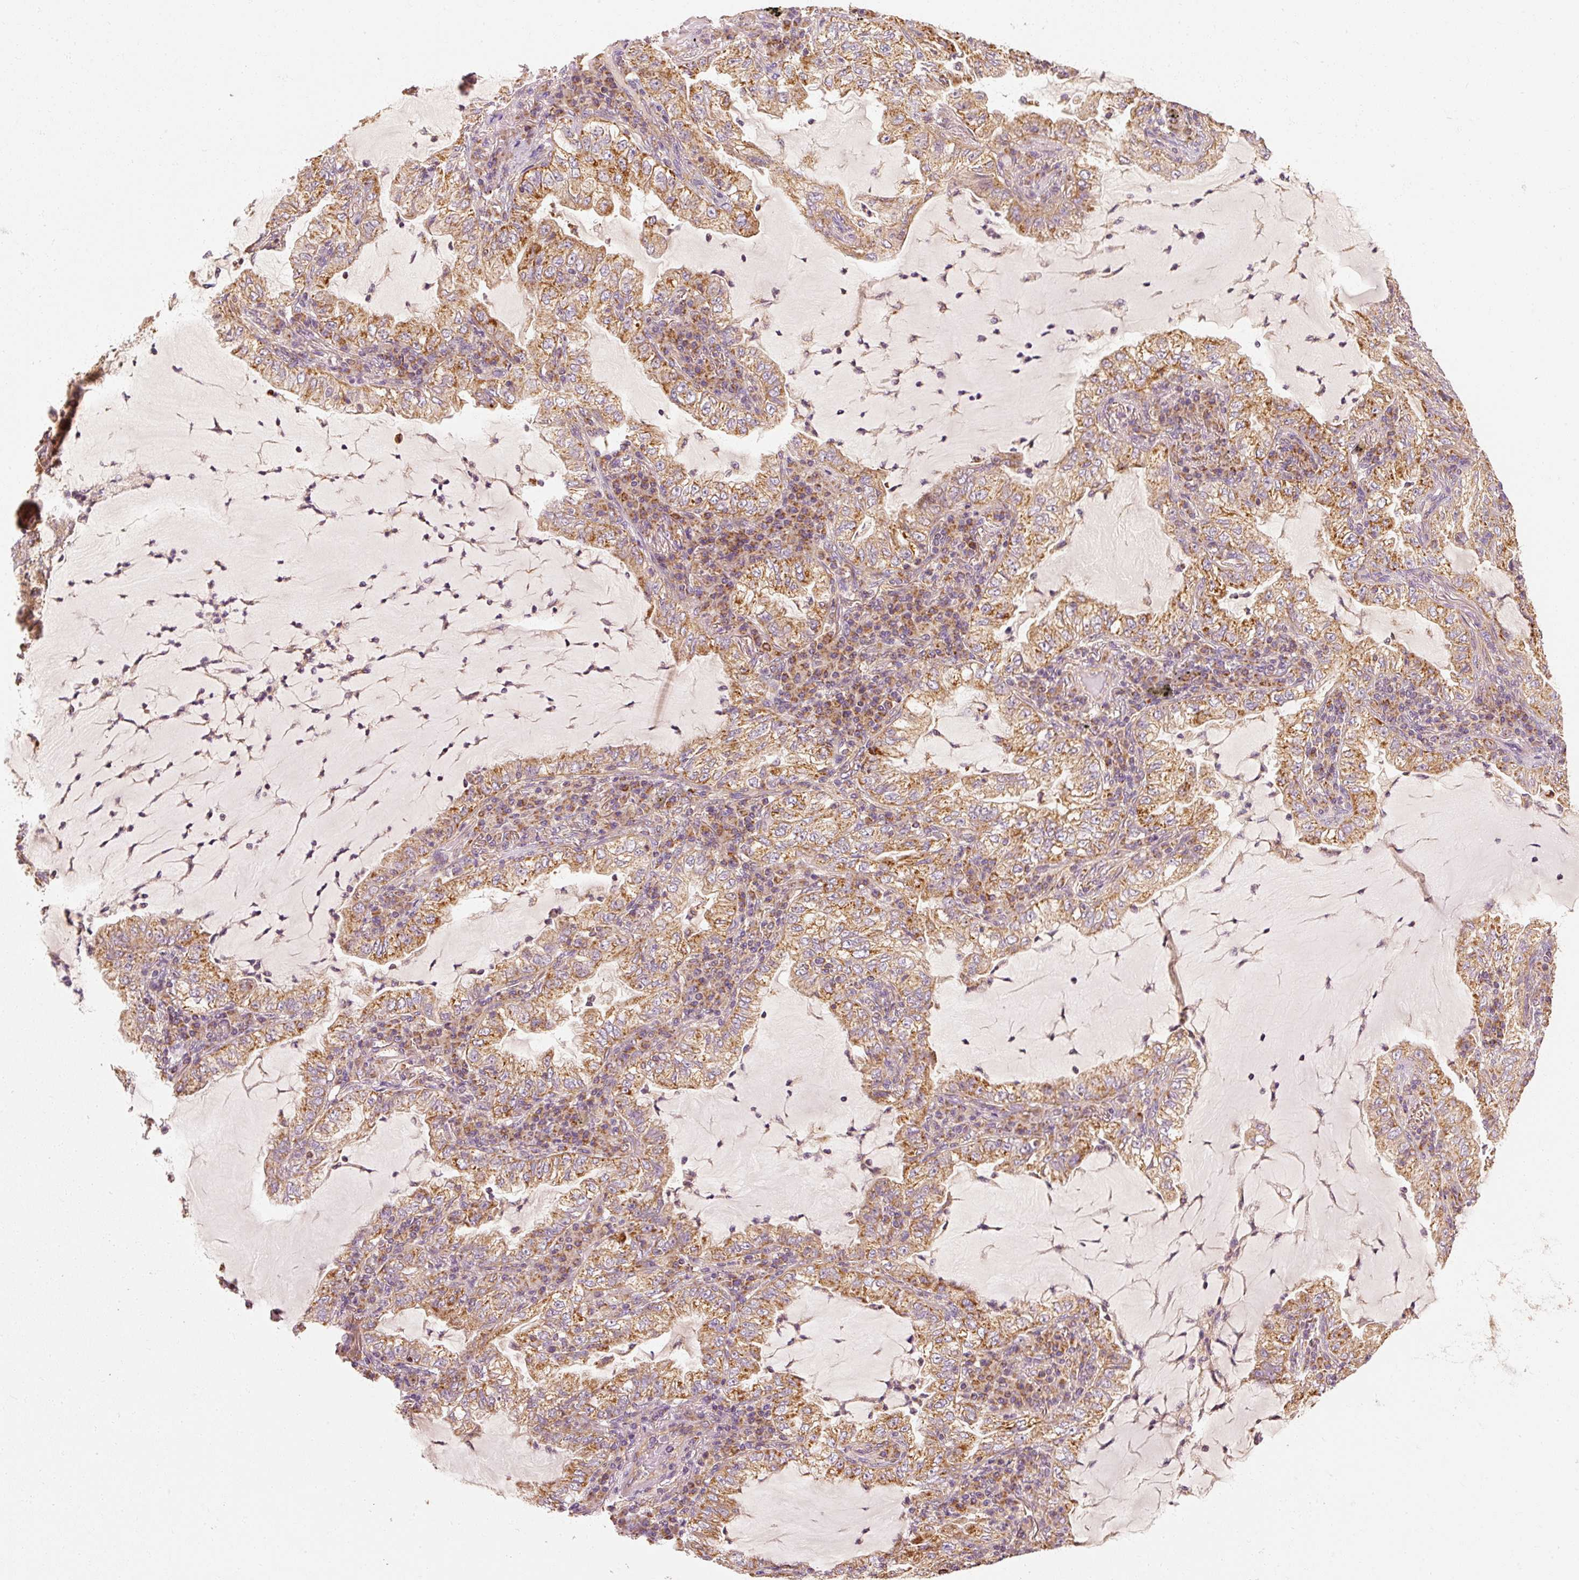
{"staining": {"intensity": "moderate", "quantity": ">75%", "location": "cytoplasmic/membranous"}, "tissue": "lung cancer", "cell_type": "Tumor cells", "image_type": "cancer", "snomed": [{"axis": "morphology", "description": "Adenocarcinoma, NOS"}, {"axis": "topography", "description": "Lung"}], "caption": "Moderate cytoplasmic/membranous expression for a protein is identified in about >75% of tumor cells of lung cancer (adenocarcinoma) using IHC.", "gene": "TOMM40", "patient": {"sex": "female", "age": 73}}